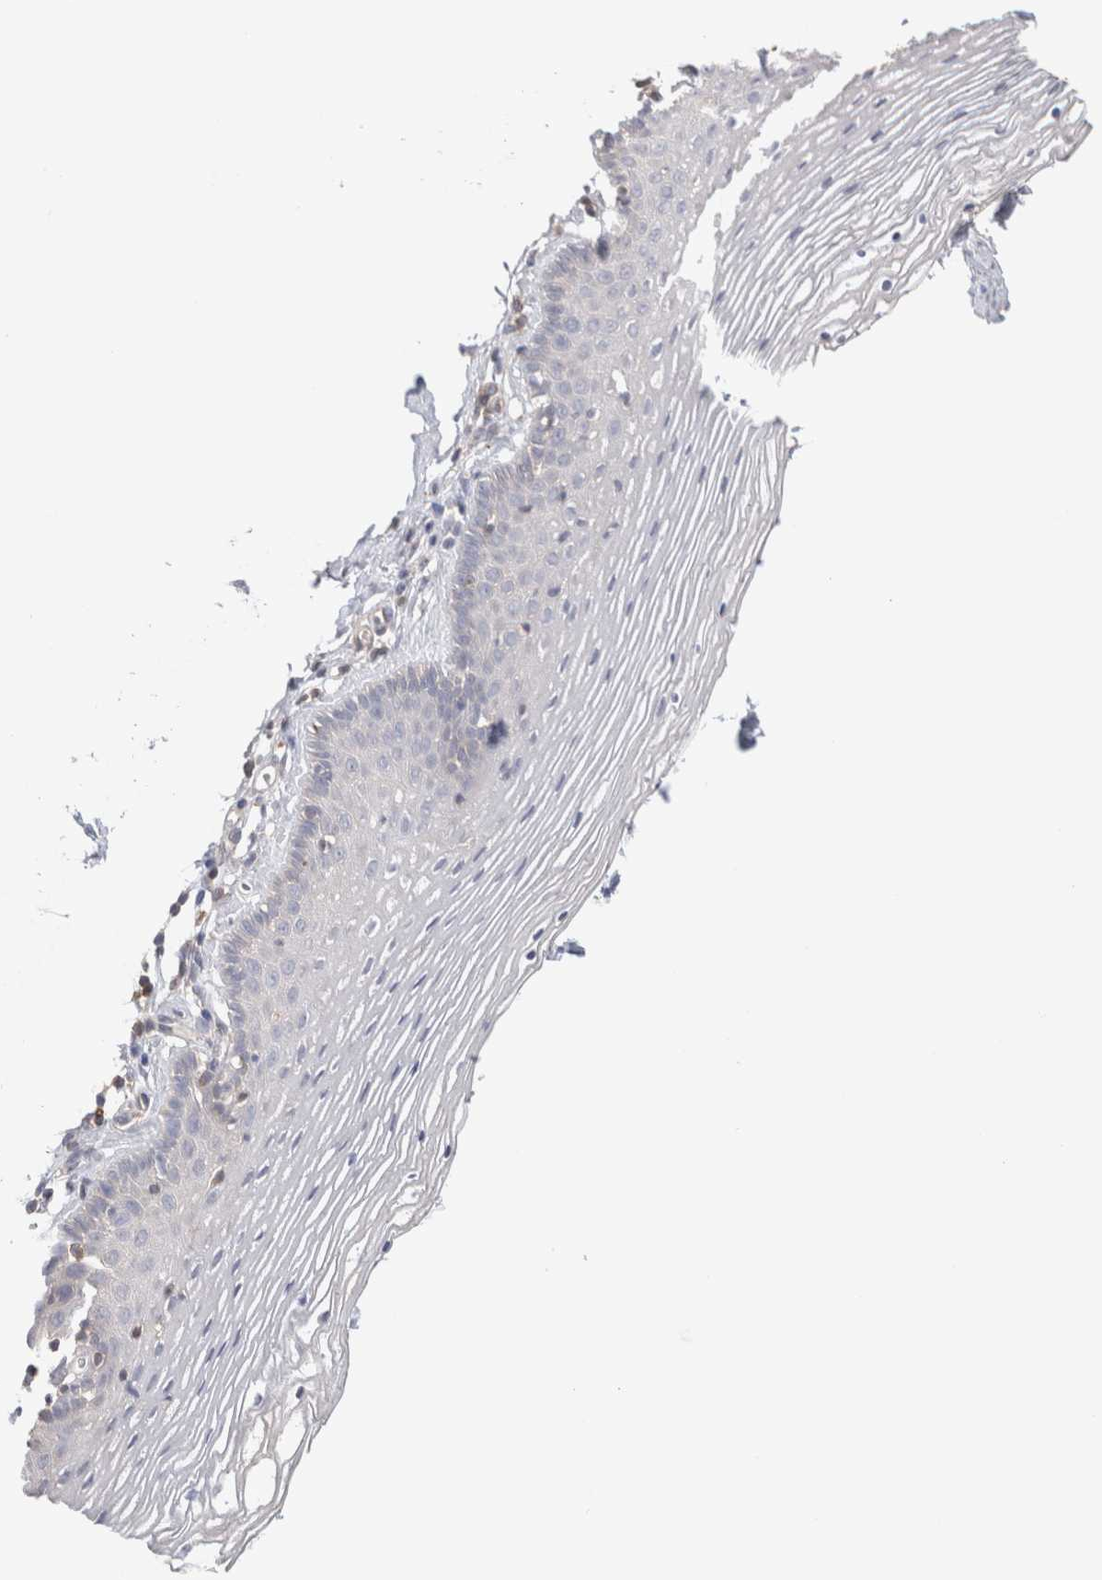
{"staining": {"intensity": "negative", "quantity": "none", "location": "none"}, "tissue": "vagina", "cell_type": "Squamous epithelial cells", "image_type": "normal", "snomed": [{"axis": "morphology", "description": "Normal tissue, NOS"}, {"axis": "topography", "description": "Vagina"}], "caption": "This photomicrograph is of unremarkable vagina stained with immunohistochemistry (IHC) to label a protein in brown with the nuclei are counter-stained blue. There is no expression in squamous epithelial cells.", "gene": "CAPN2", "patient": {"sex": "female", "age": 32}}